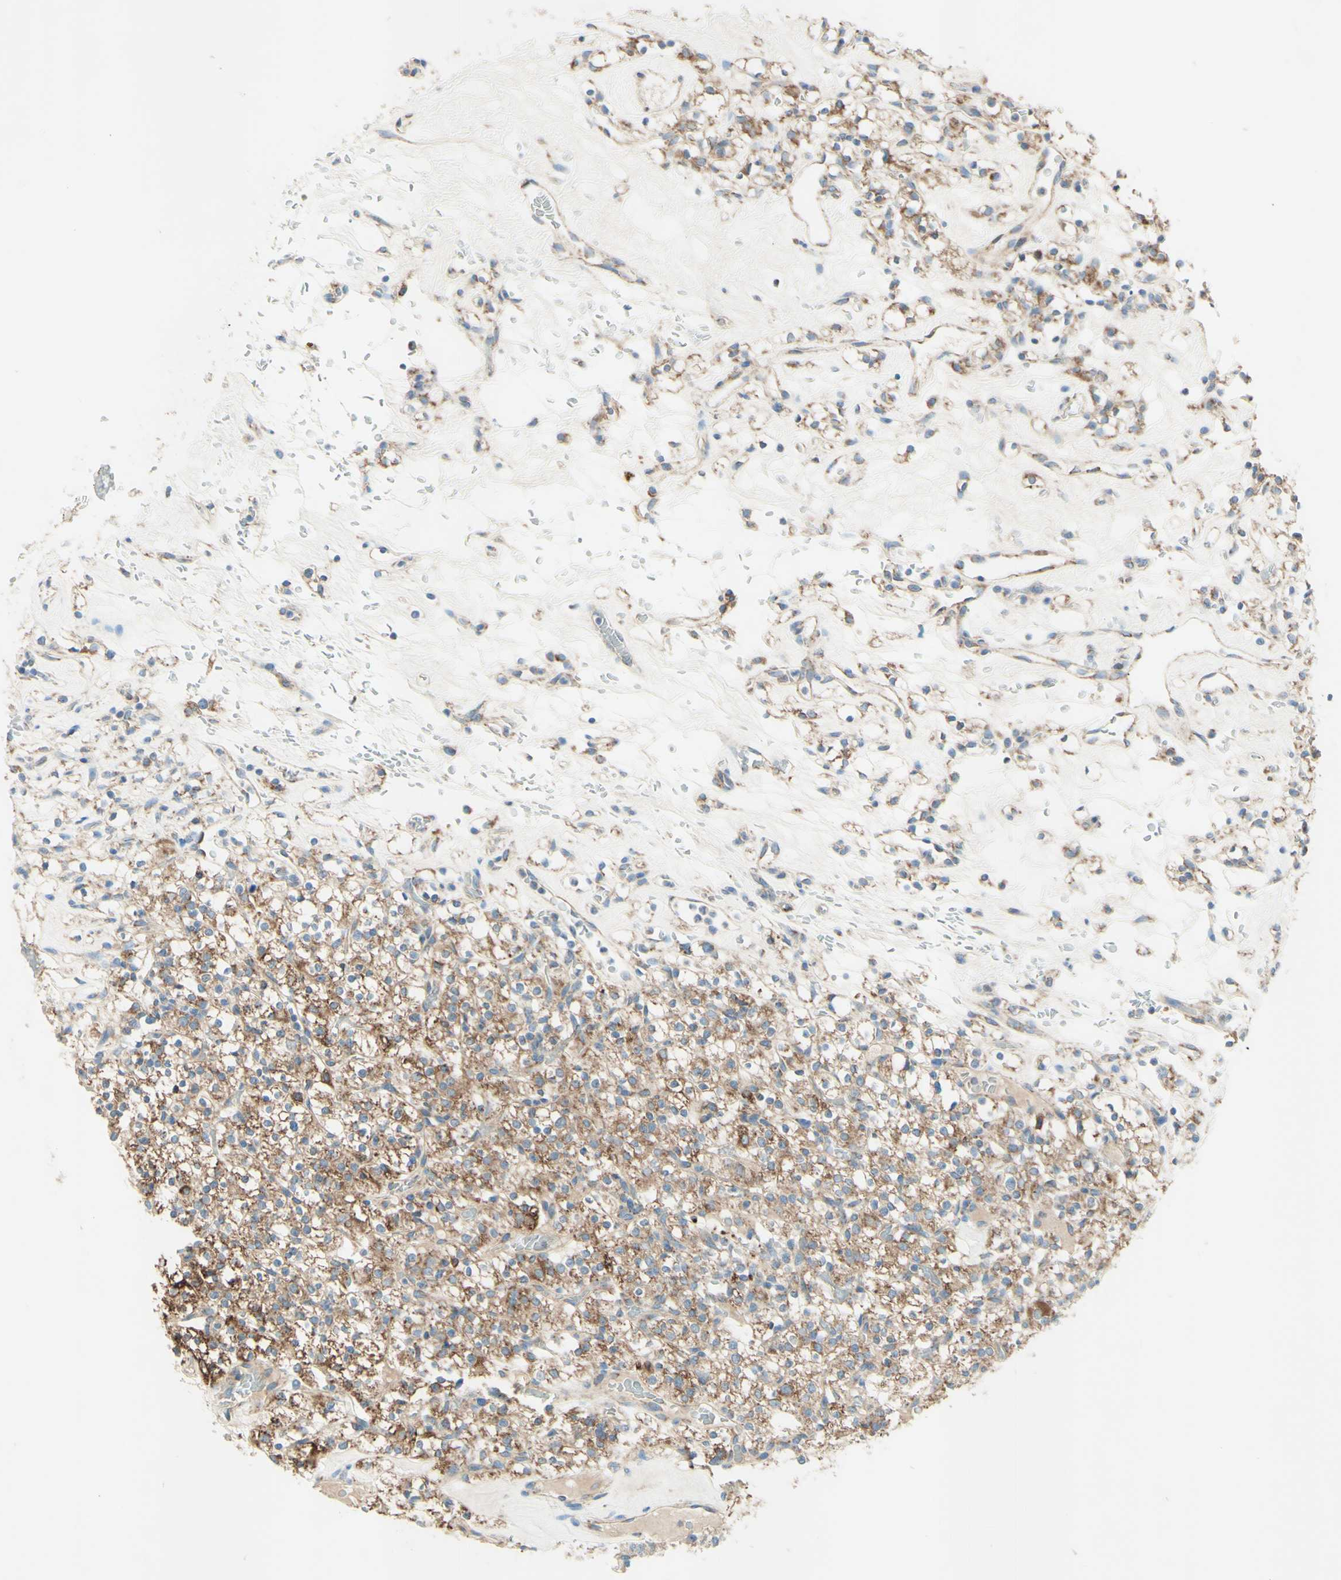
{"staining": {"intensity": "moderate", "quantity": ">75%", "location": "cytoplasmic/membranous"}, "tissue": "renal cancer", "cell_type": "Tumor cells", "image_type": "cancer", "snomed": [{"axis": "morphology", "description": "Normal tissue, NOS"}, {"axis": "morphology", "description": "Adenocarcinoma, NOS"}, {"axis": "topography", "description": "Kidney"}], "caption": "Immunohistochemistry (IHC) (DAB) staining of adenocarcinoma (renal) demonstrates moderate cytoplasmic/membranous protein positivity in approximately >75% of tumor cells. The staining was performed using DAB to visualize the protein expression in brown, while the nuclei were stained in blue with hematoxylin (Magnification: 20x).", "gene": "ARMC10", "patient": {"sex": "female", "age": 72}}